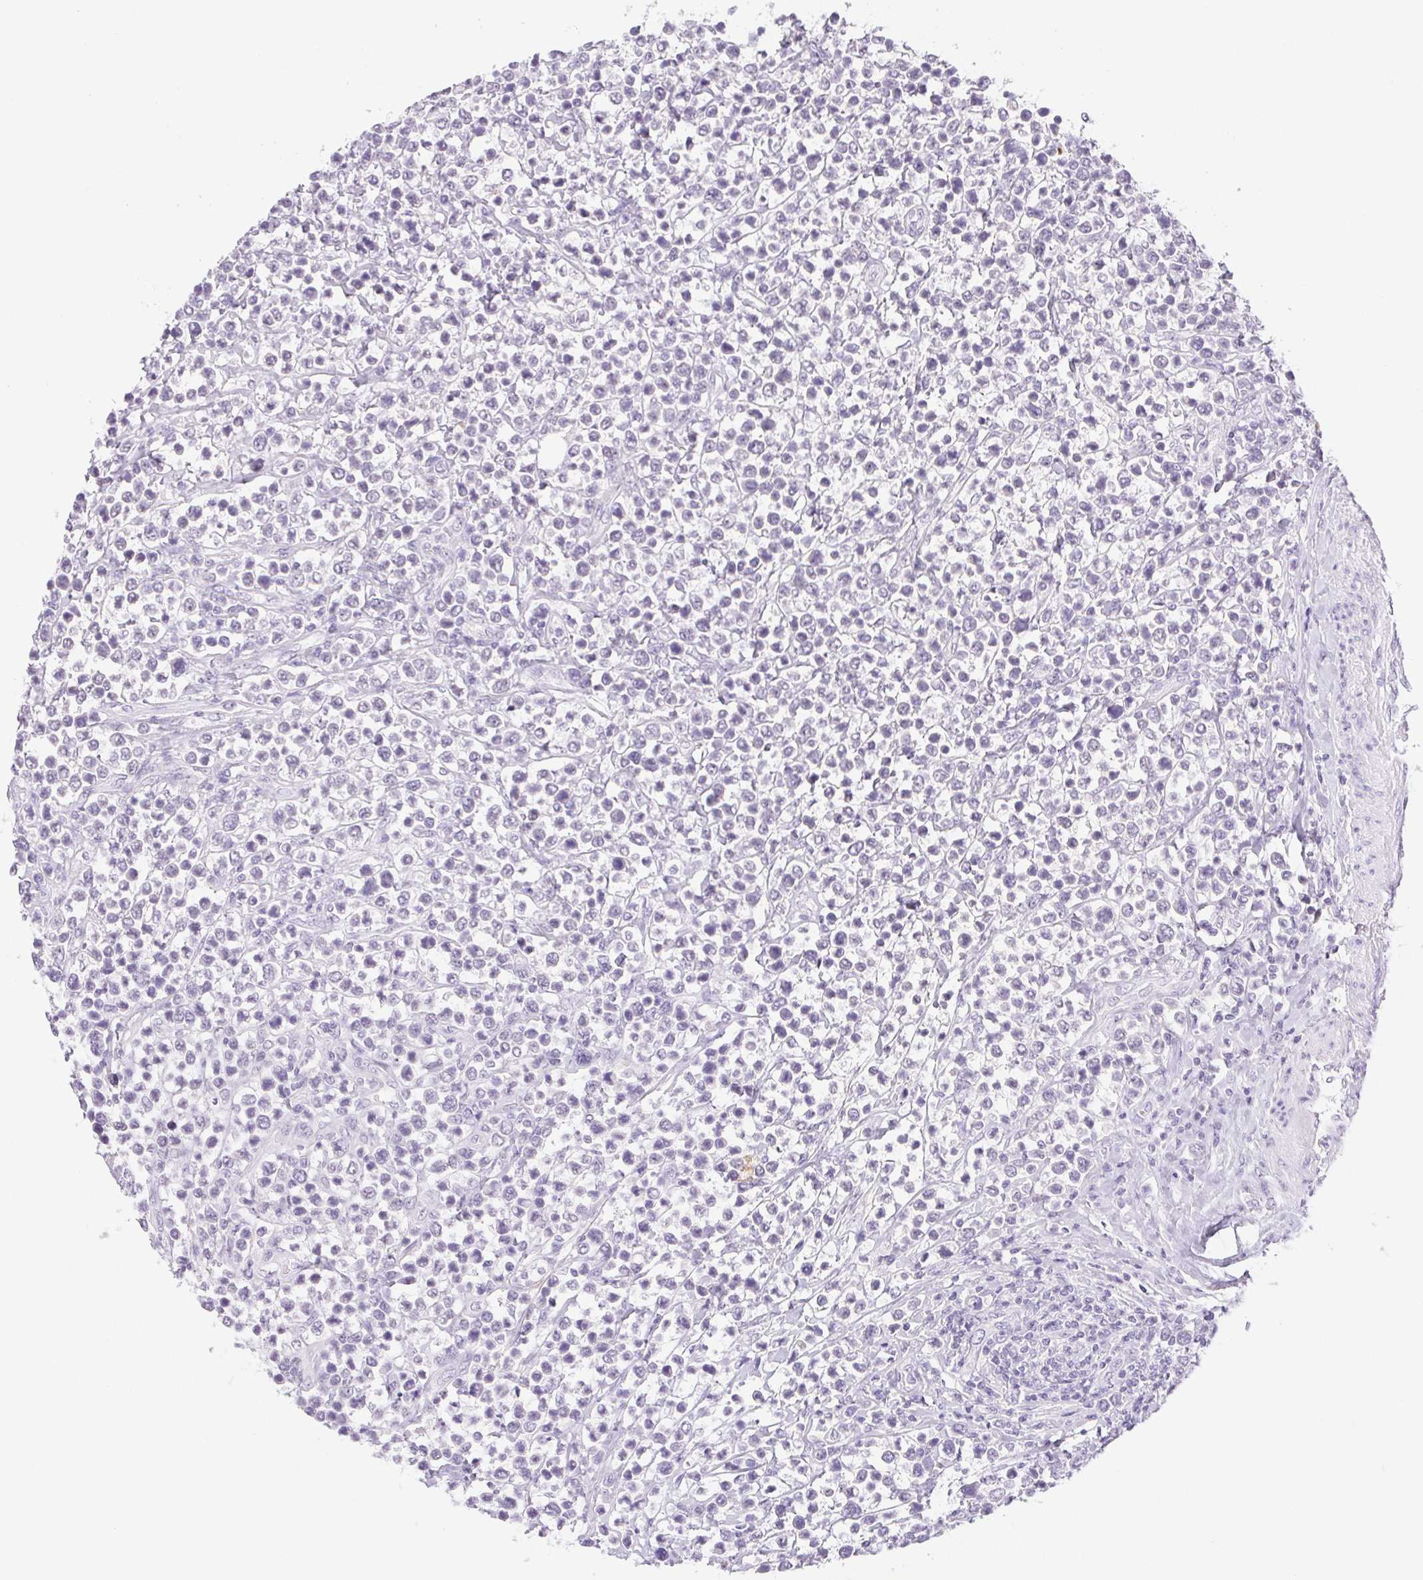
{"staining": {"intensity": "negative", "quantity": "none", "location": "none"}, "tissue": "lymphoma", "cell_type": "Tumor cells", "image_type": "cancer", "snomed": [{"axis": "morphology", "description": "Malignant lymphoma, non-Hodgkin's type, High grade"}, {"axis": "topography", "description": "Soft tissue"}], "caption": "DAB immunohistochemical staining of lymphoma reveals no significant positivity in tumor cells.", "gene": "ST8SIA3", "patient": {"sex": "female", "age": 56}}